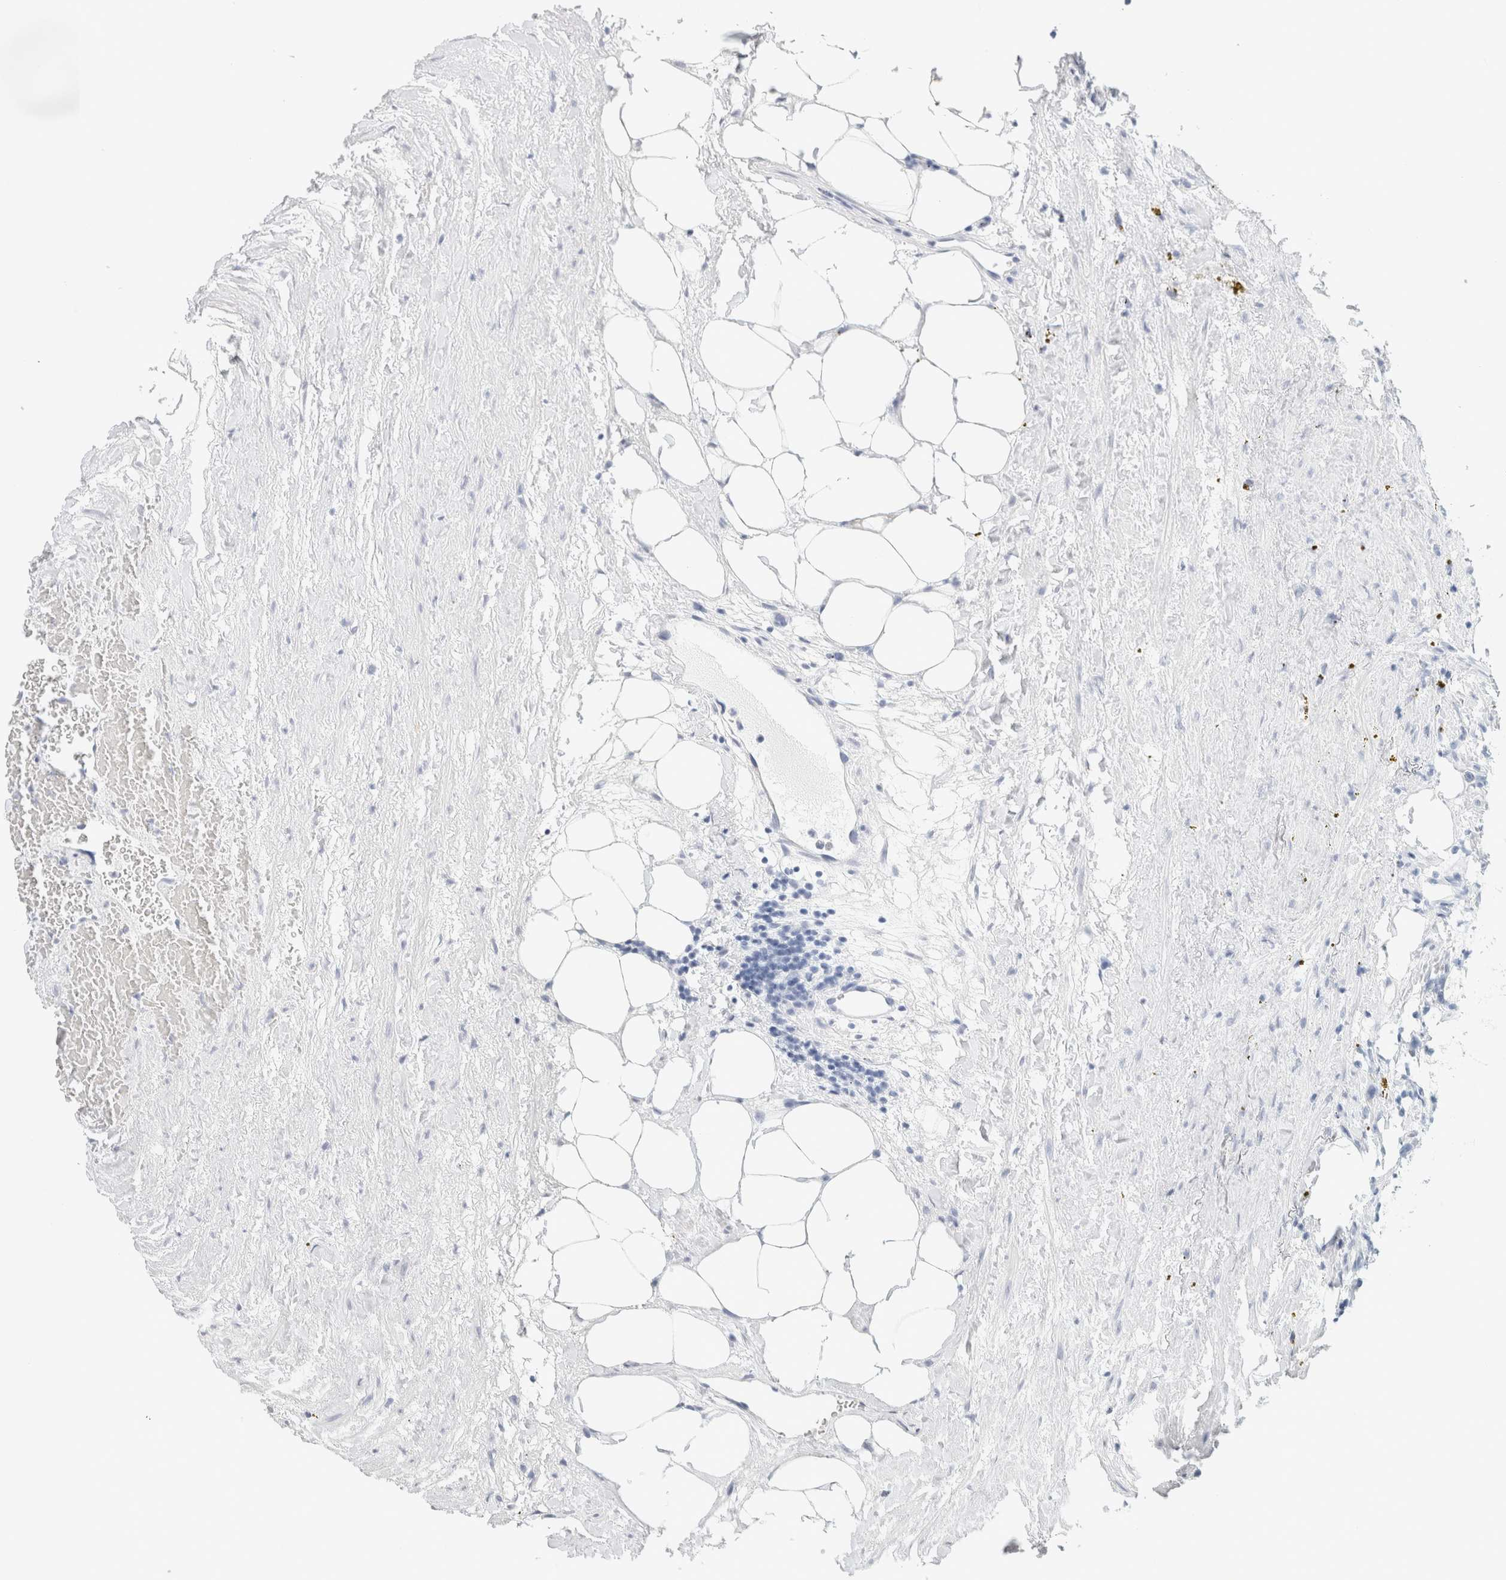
{"staining": {"intensity": "negative", "quantity": "none", "location": "none"}, "tissue": "renal cancer", "cell_type": "Tumor cells", "image_type": "cancer", "snomed": [{"axis": "morphology", "description": "Adenocarcinoma, NOS"}, {"axis": "topography", "description": "Kidney"}], "caption": "Tumor cells are negative for brown protein staining in renal cancer. (Brightfield microscopy of DAB (3,3'-diaminobenzidine) IHC at high magnification).", "gene": "RTN4", "patient": {"sex": "female", "age": 69}}